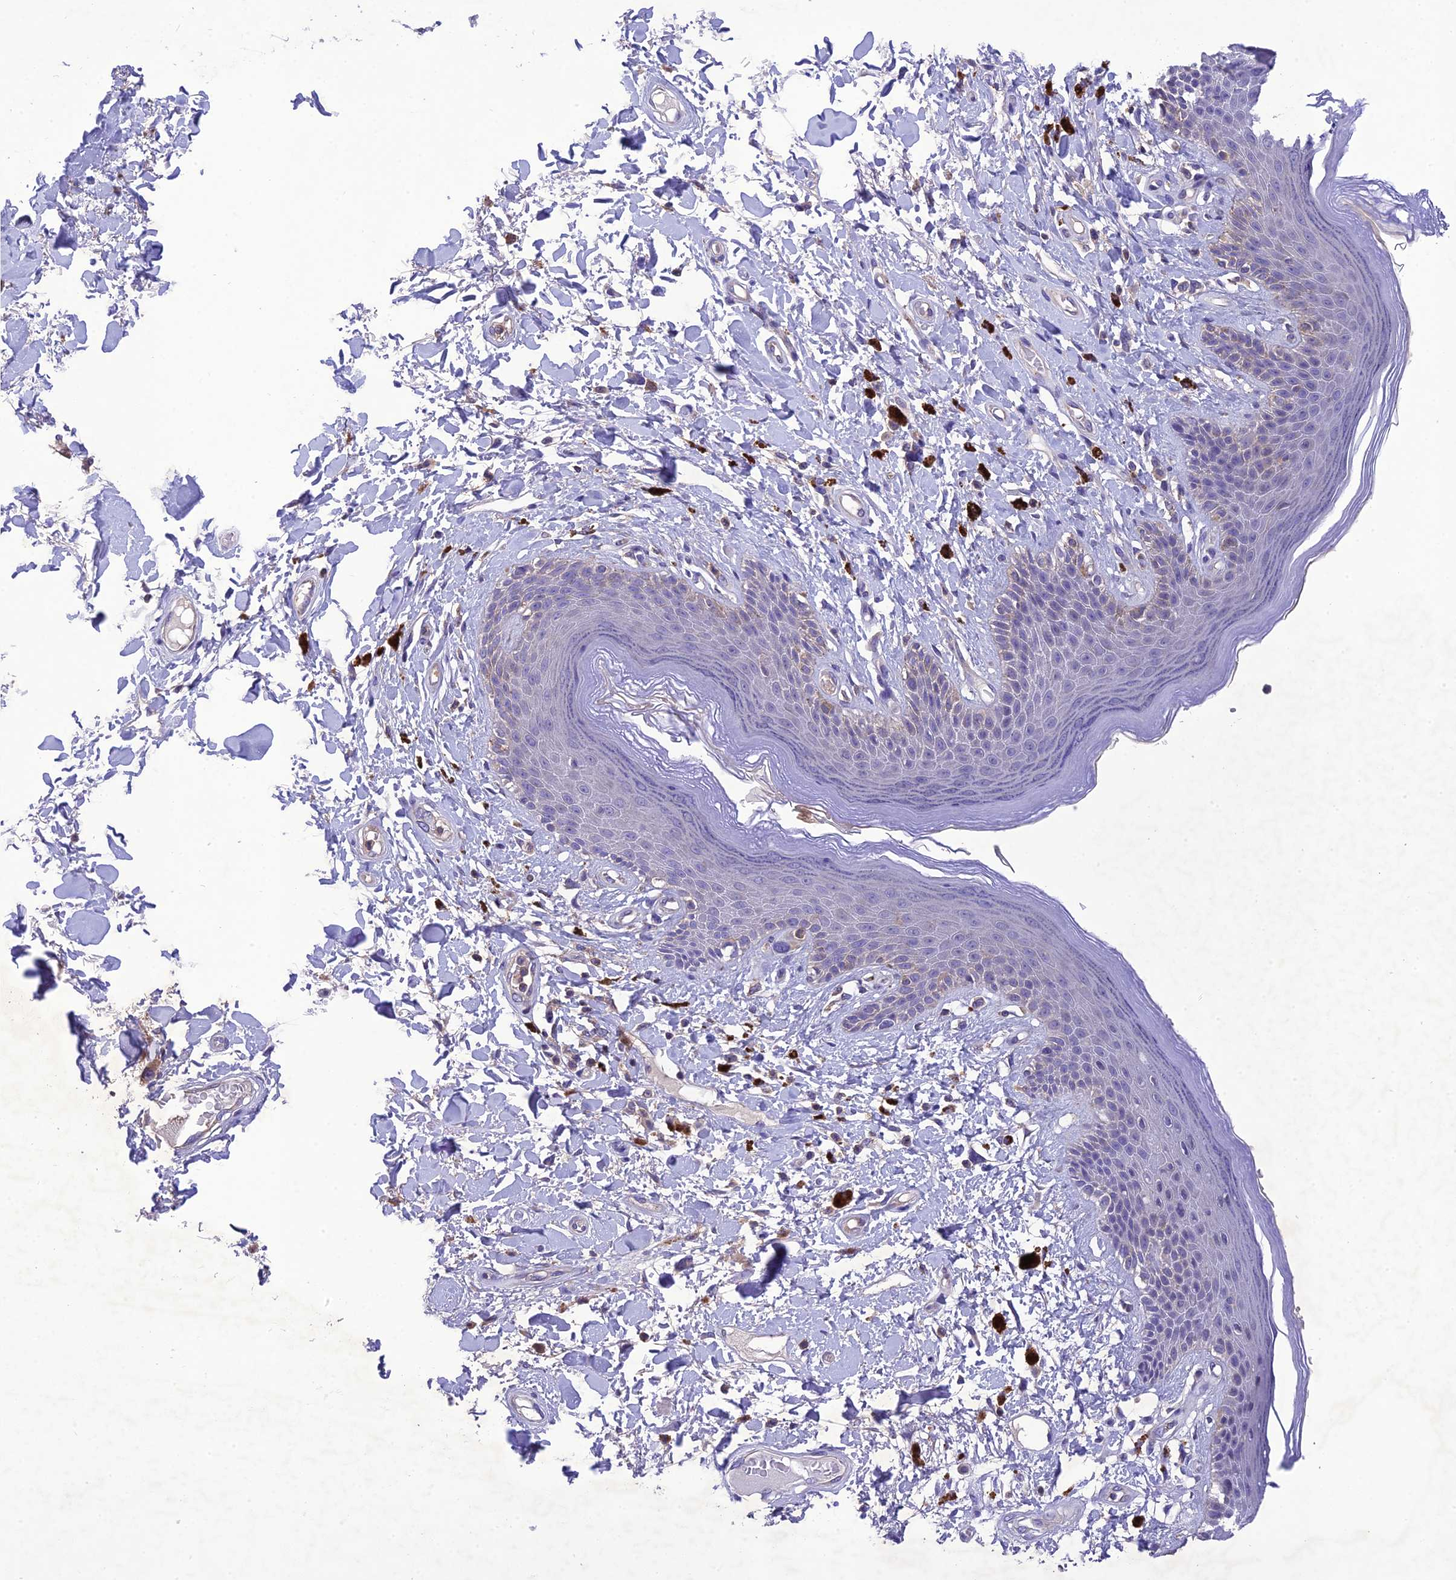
{"staining": {"intensity": "negative", "quantity": "none", "location": "none"}, "tissue": "skin", "cell_type": "Epidermal cells", "image_type": "normal", "snomed": [{"axis": "morphology", "description": "Normal tissue, NOS"}, {"axis": "topography", "description": "Anal"}], "caption": "This is an IHC micrograph of normal human skin. There is no positivity in epidermal cells.", "gene": "SNX24", "patient": {"sex": "female", "age": 78}}